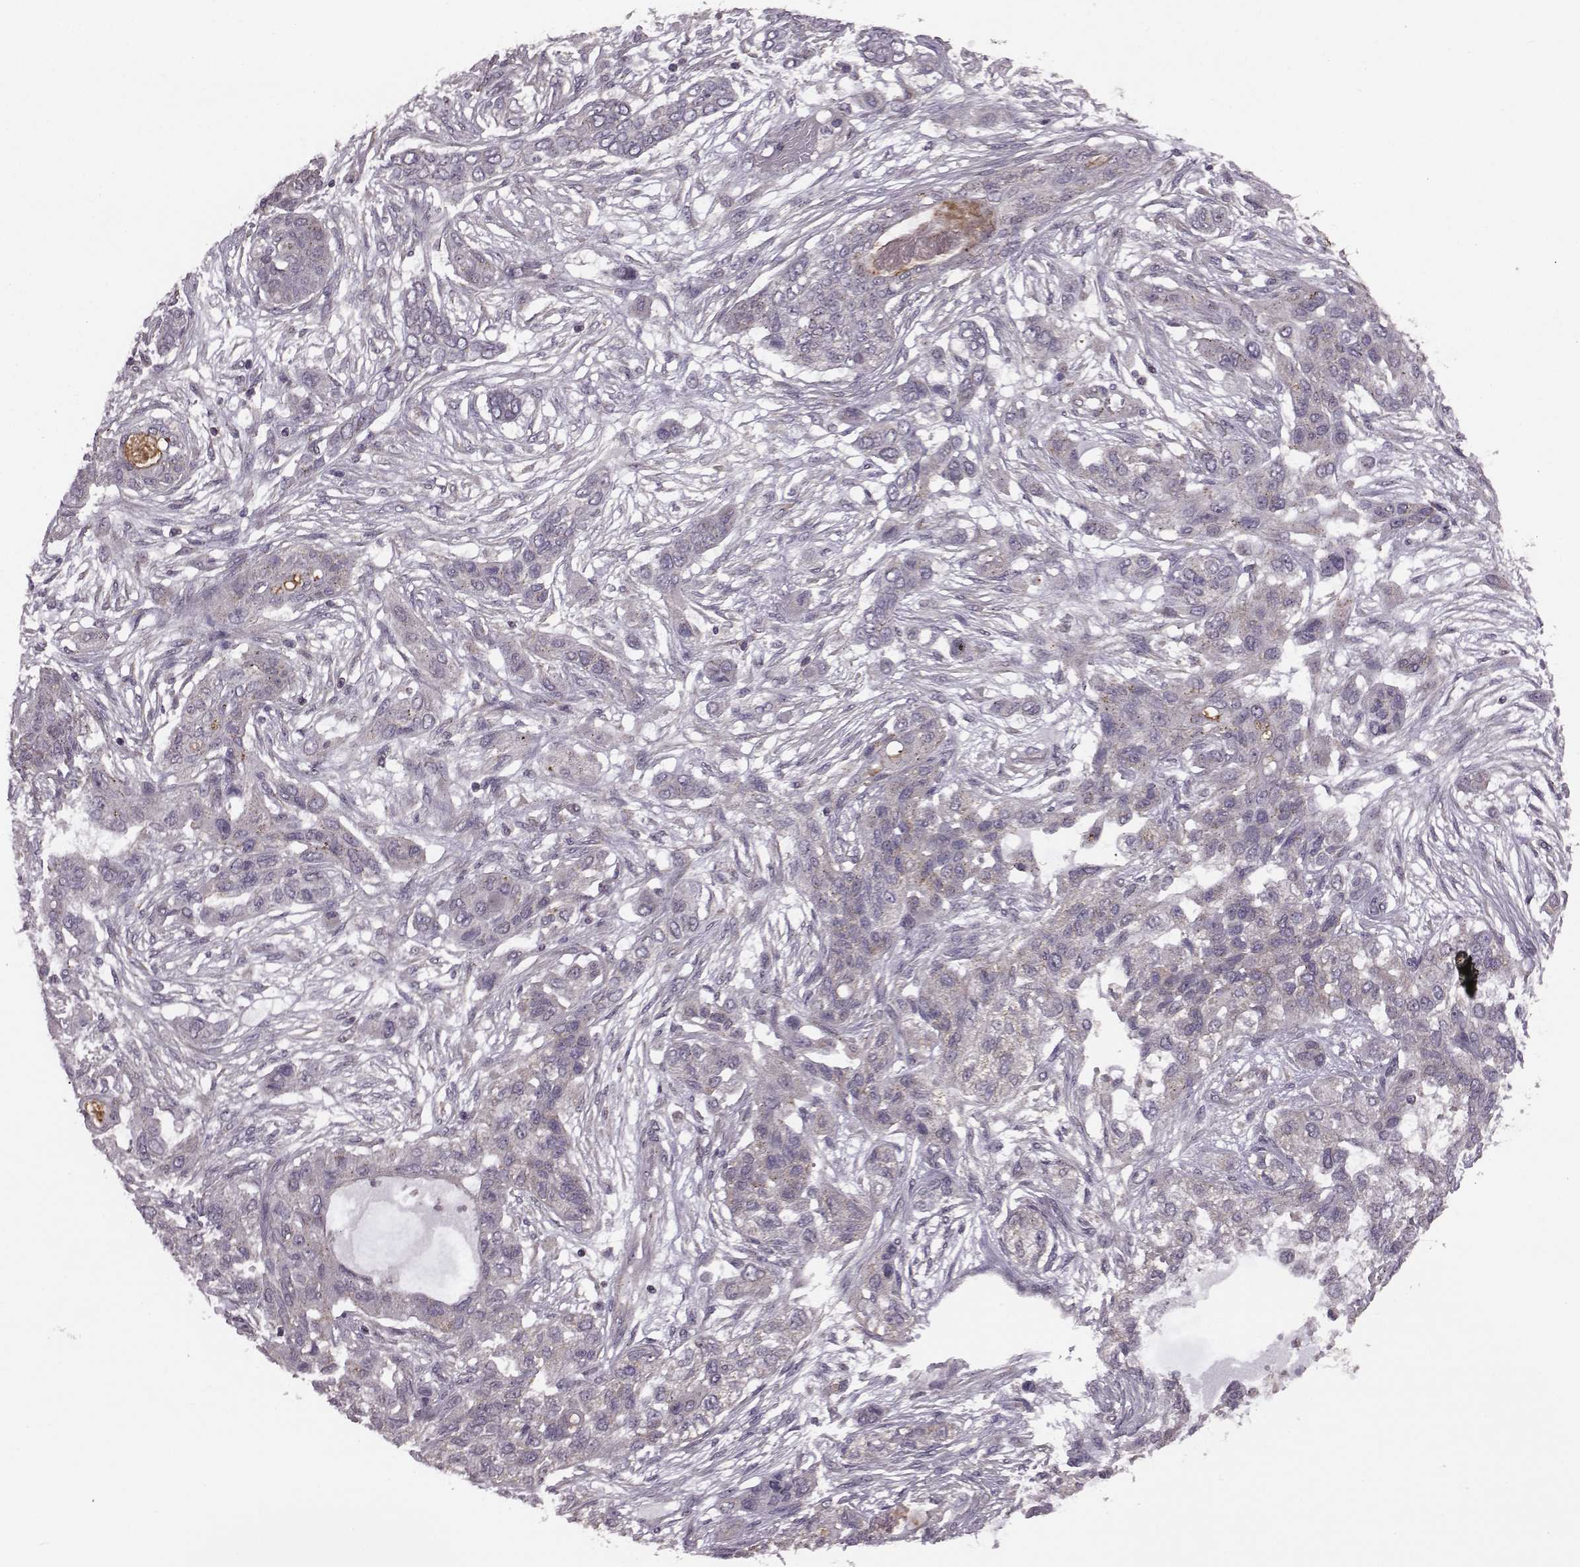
{"staining": {"intensity": "weak", "quantity": ">75%", "location": "cytoplasmic/membranous"}, "tissue": "lung cancer", "cell_type": "Tumor cells", "image_type": "cancer", "snomed": [{"axis": "morphology", "description": "Squamous cell carcinoma, NOS"}, {"axis": "topography", "description": "Lung"}], "caption": "Human lung cancer stained for a protein (brown) shows weak cytoplasmic/membranous positive positivity in approximately >75% of tumor cells.", "gene": "FNIP2", "patient": {"sex": "female", "age": 70}}